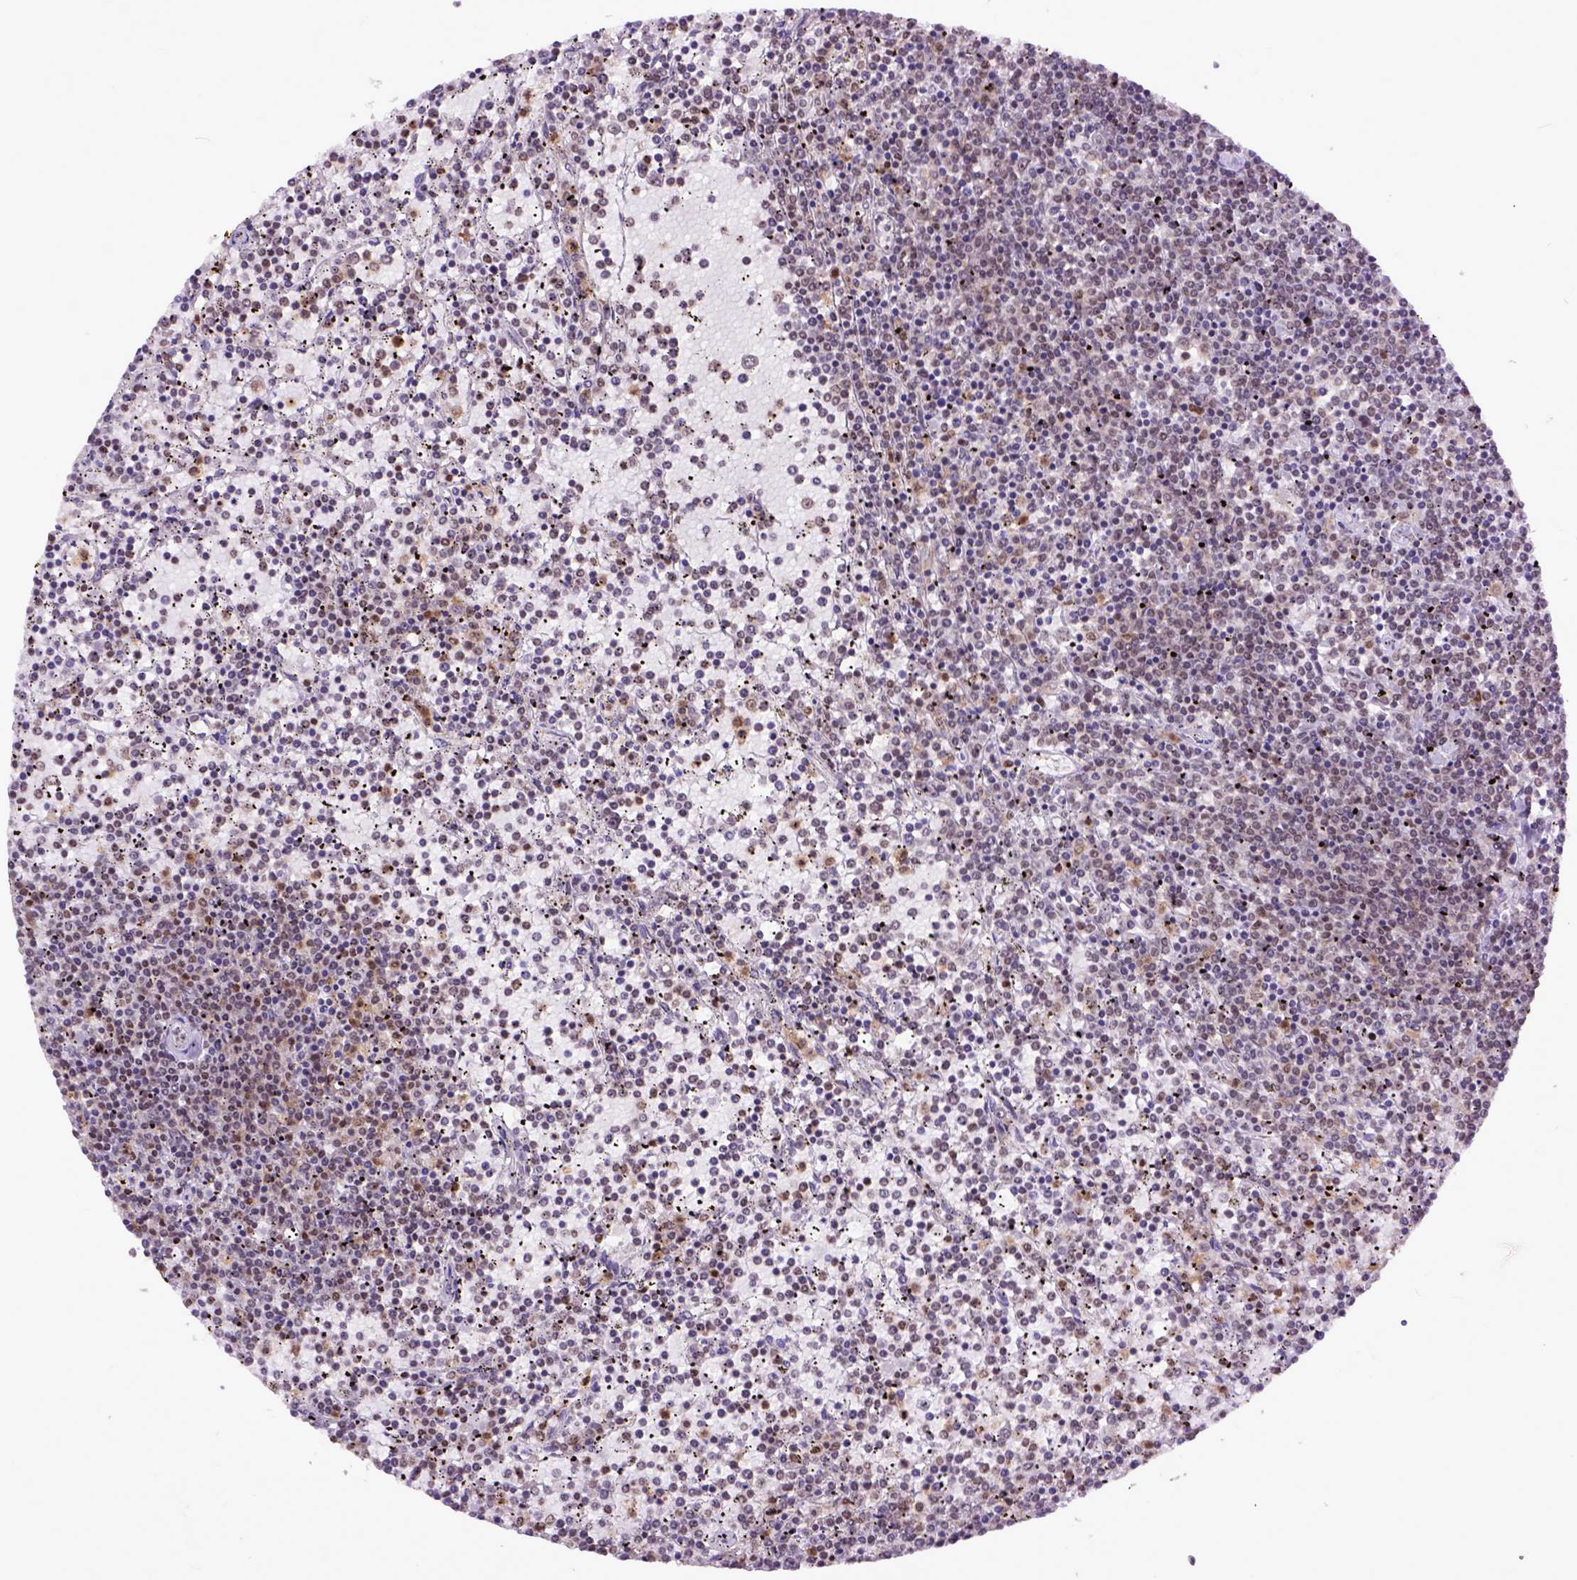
{"staining": {"intensity": "weak", "quantity": "25%-75%", "location": "nuclear"}, "tissue": "lymphoma", "cell_type": "Tumor cells", "image_type": "cancer", "snomed": [{"axis": "morphology", "description": "Malignant lymphoma, non-Hodgkin's type, Low grade"}, {"axis": "topography", "description": "Spleen"}], "caption": "DAB (3,3'-diaminobenzidine) immunohistochemical staining of lymphoma shows weak nuclear protein positivity in approximately 25%-75% of tumor cells. (DAB (3,3'-diaminobenzidine) IHC, brown staining for protein, blue staining for nuclei).", "gene": "RCC2", "patient": {"sex": "female", "age": 77}}